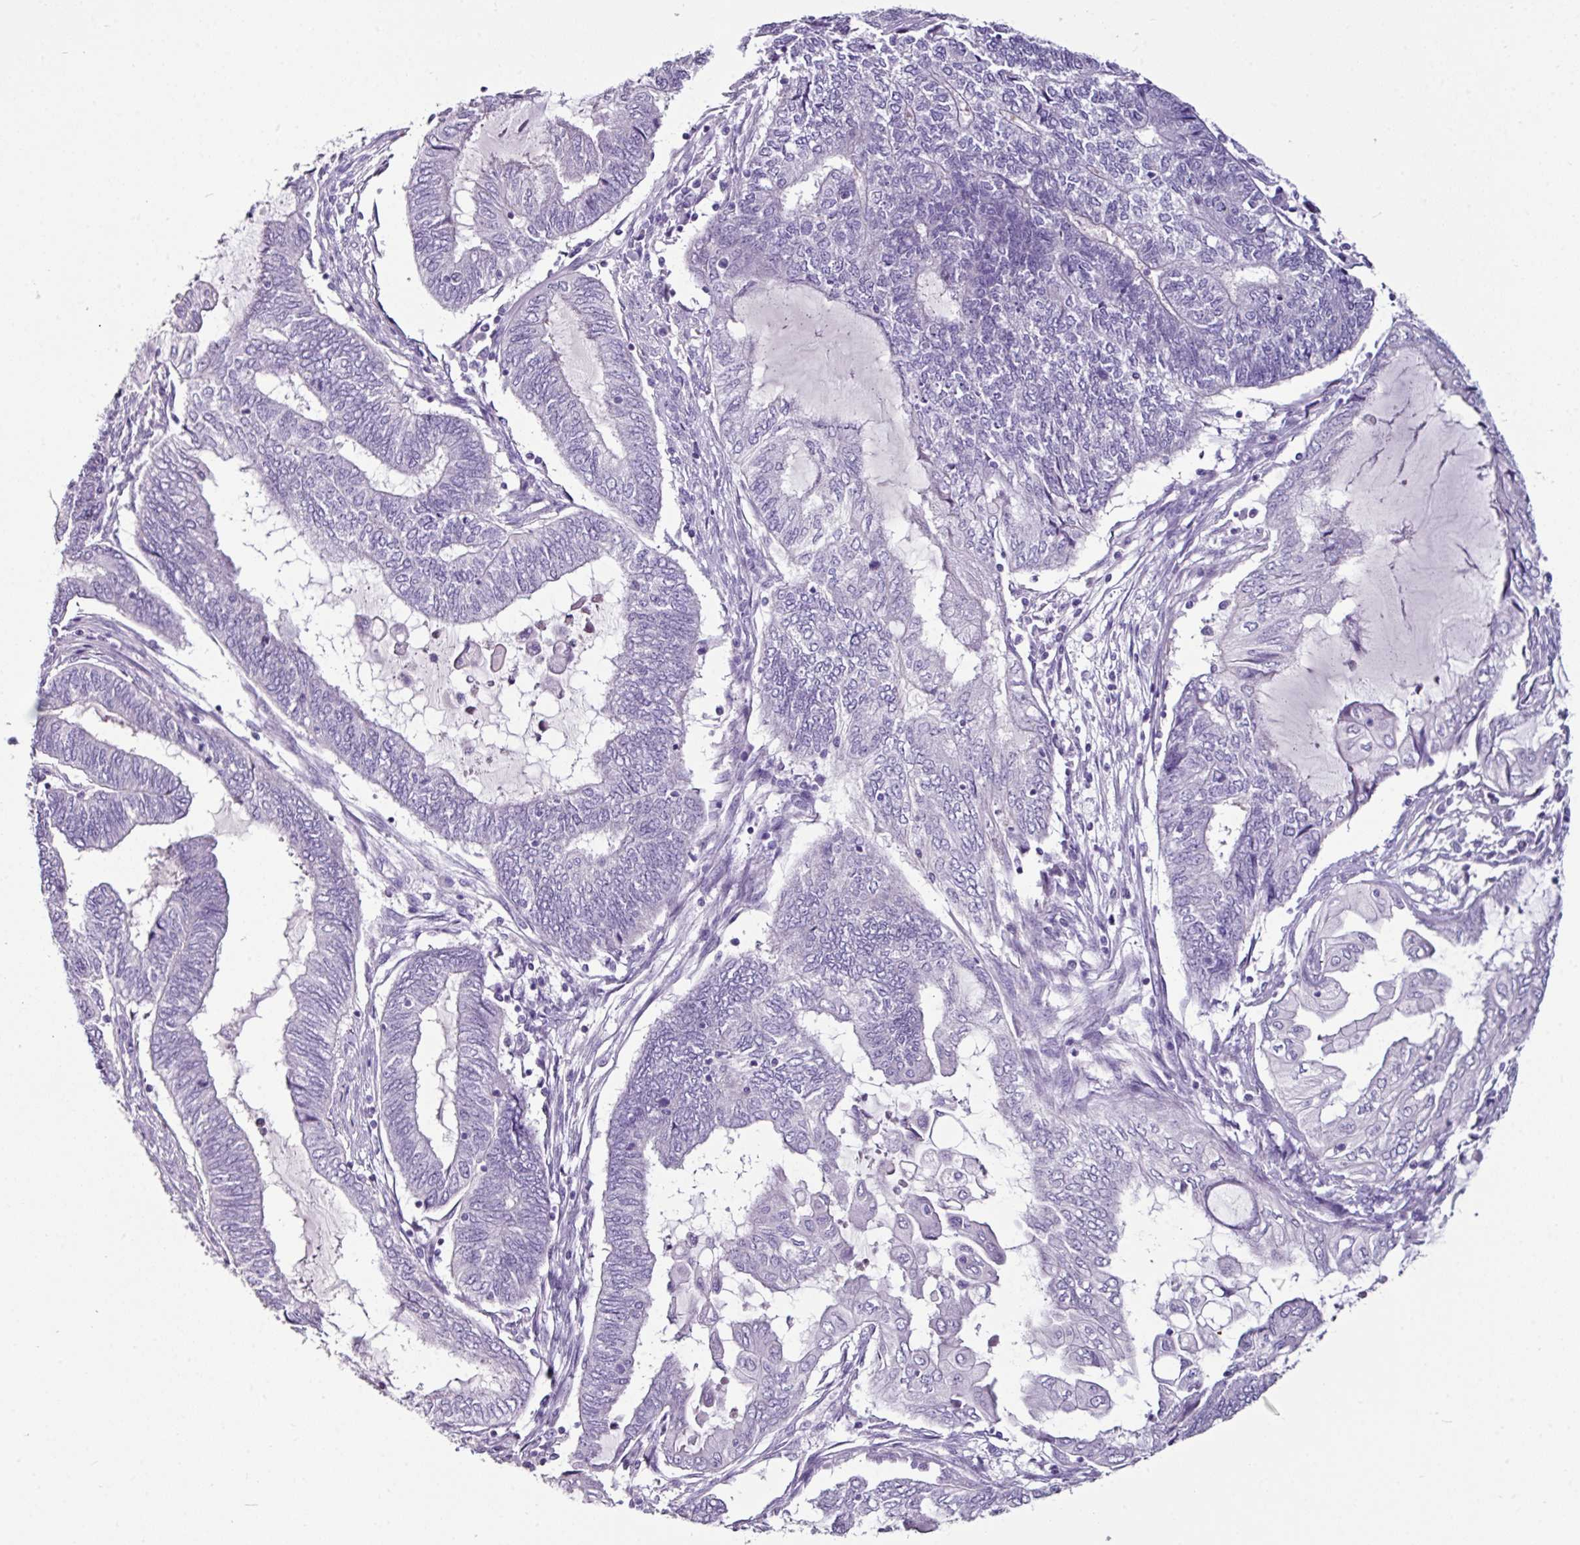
{"staining": {"intensity": "negative", "quantity": "none", "location": "none"}, "tissue": "endometrial cancer", "cell_type": "Tumor cells", "image_type": "cancer", "snomed": [{"axis": "morphology", "description": "Adenocarcinoma, NOS"}, {"axis": "topography", "description": "Uterus"}, {"axis": "topography", "description": "Endometrium"}], "caption": "This is an immunohistochemistry histopathology image of endometrial cancer (adenocarcinoma). There is no positivity in tumor cells.", "gene": "GLP2R", "patient": {"sex": "female", "age": 70}}